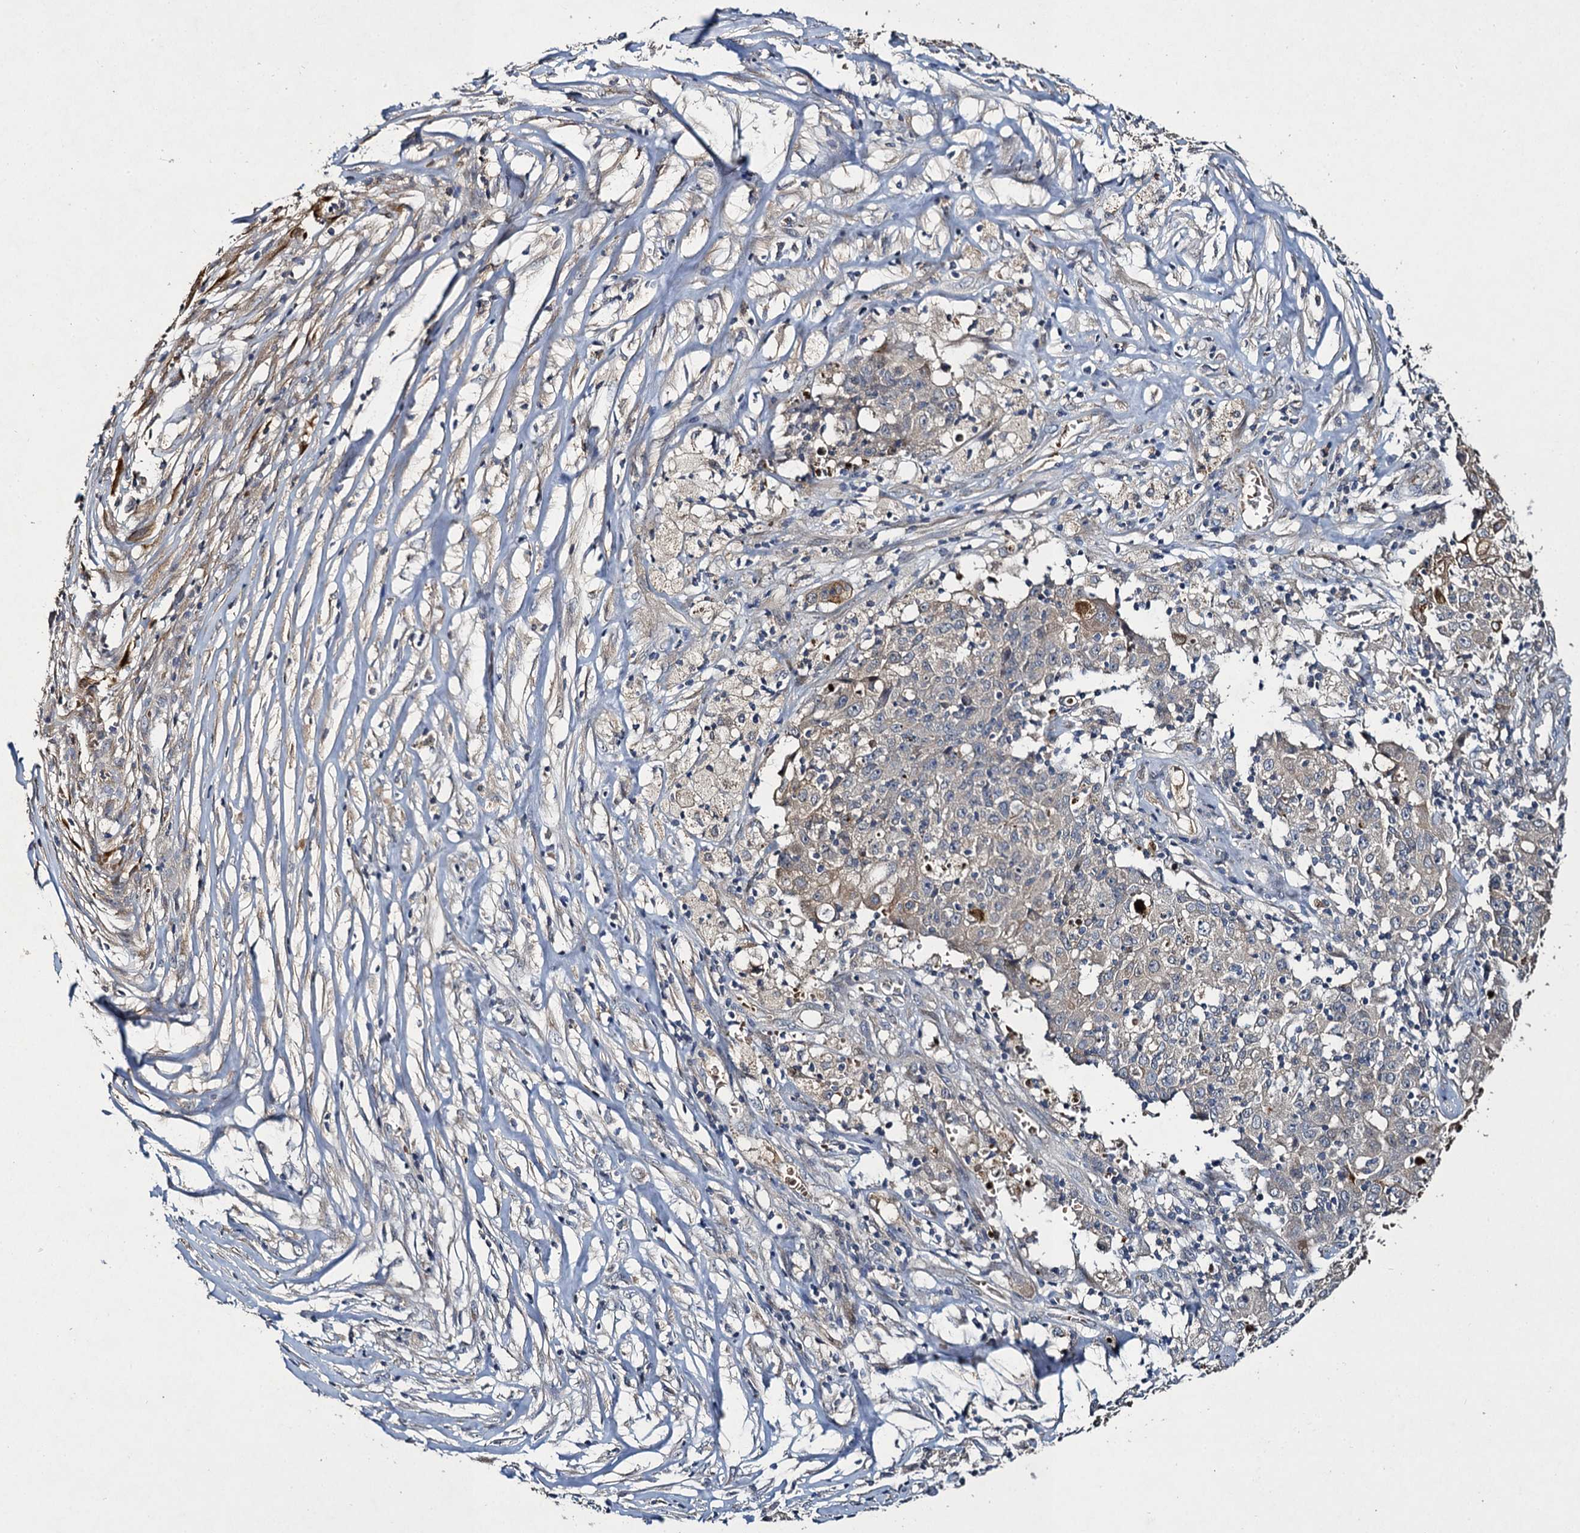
{"staining": {"intensity": "negative", "quantity": "none", "location": "none"}, "tissue": "ovarian cancer", "cell_type": "Tumor cells", "image_type": "cancer", "snomed": [{"axis": "morphology", "description": "Carcinoma, endometroid"}, {"axis": "topography", "description": "Ovary"}], "caption": "Image shows no protein expression in tumor cells of ovarian endometroid carcinoma tissue.", "gene": "SLC11A2", "patient": {"sex": "female", "age": 42}}